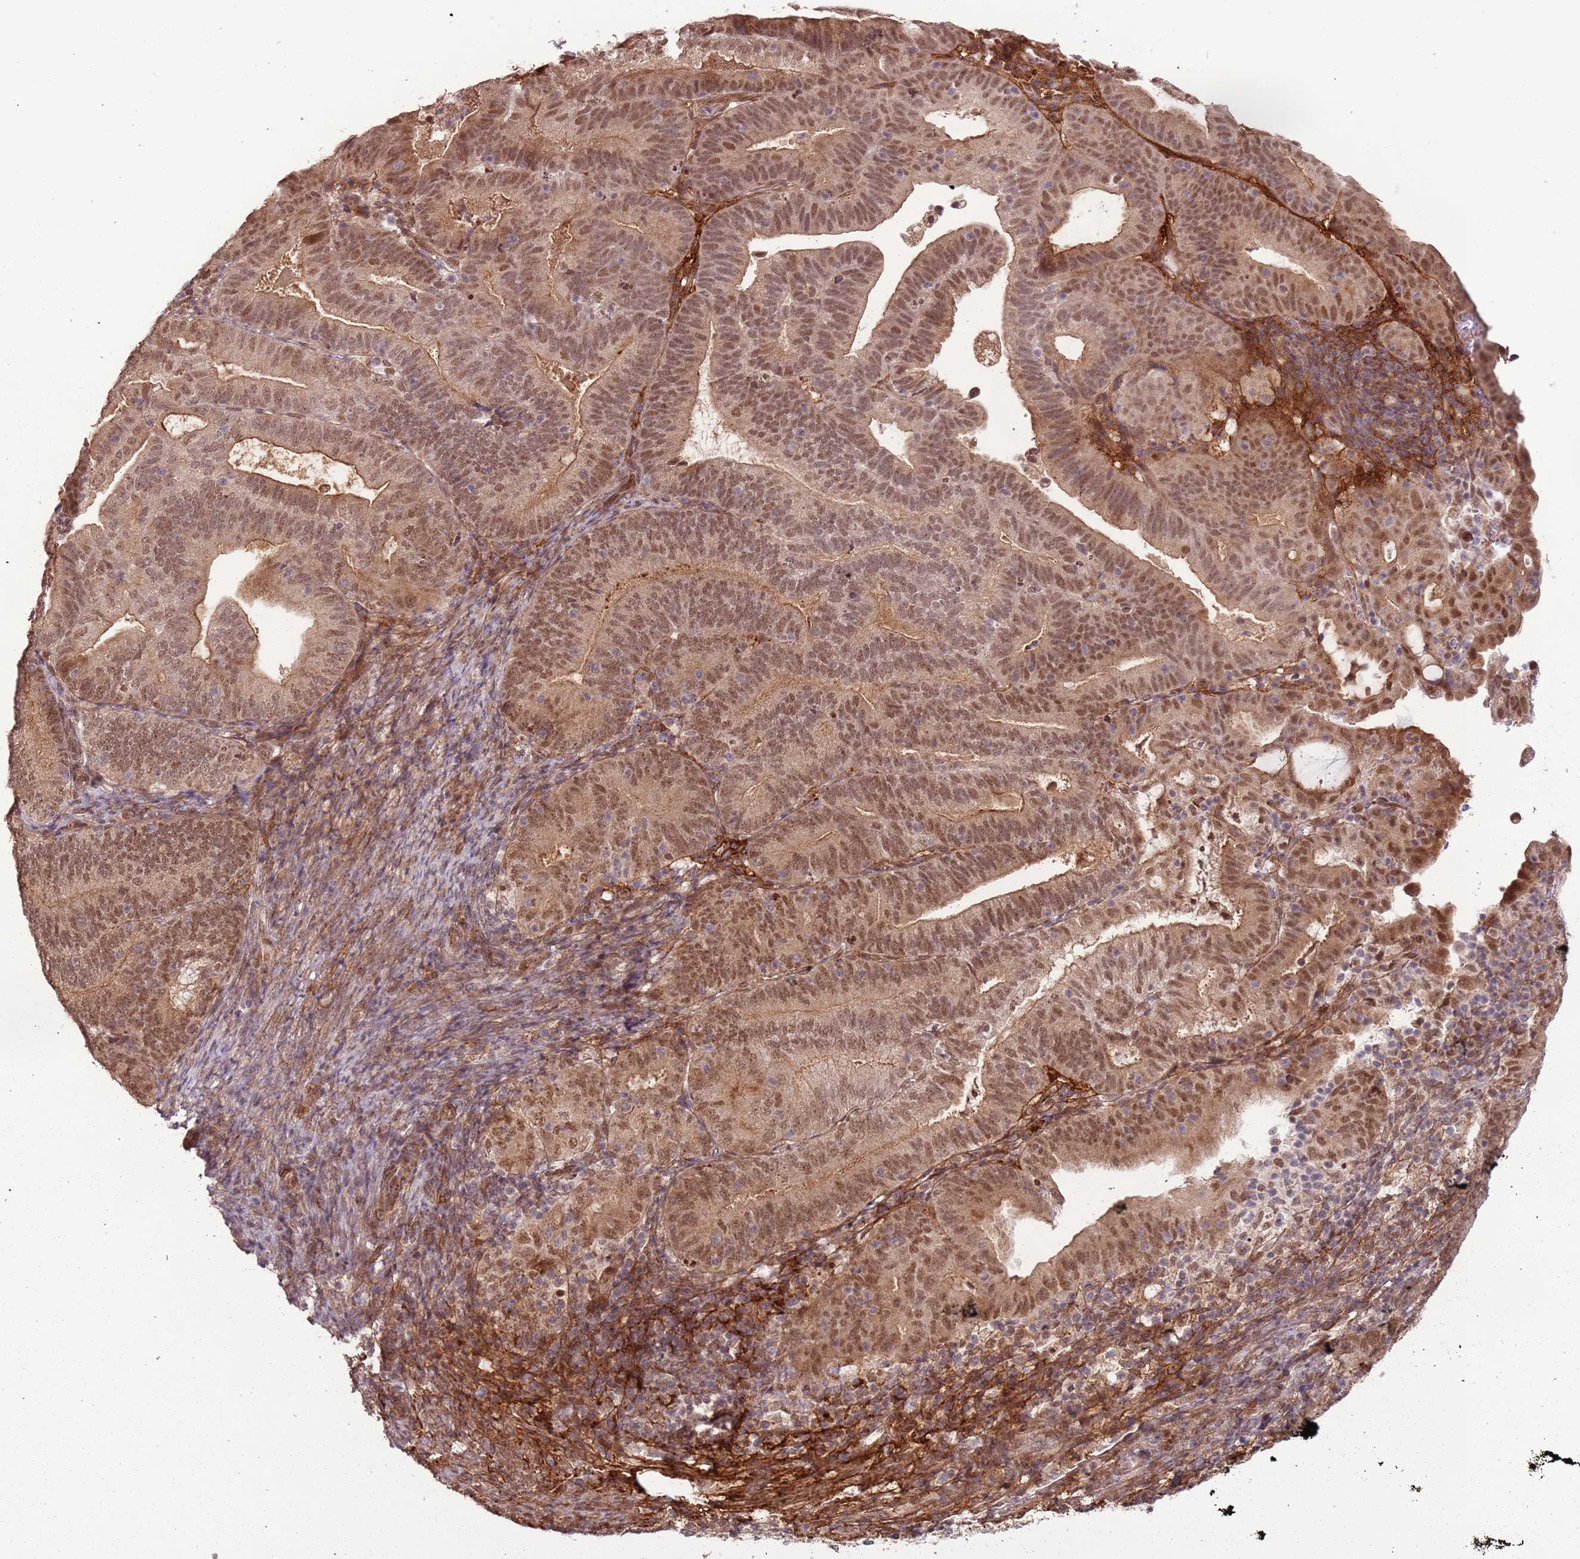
{"staining": {"intensity": "moderate", "quantity": ">75%", "location": "nuclear"}, "tissue": "endometrial cancer", "cell_type": "Tumor cells", "image_type": "cancer", "snomed": [{"axis": "morphology", "description": "Adenocarcinoma, NOS"}, {"axis": "topography", "description": "Endometrium"}], "caption": "Immunohistochemical staining of endometrial cancer shows medium levels of moderate nuclear expression in about >75% of tumor cells. (DAB (3,3'-diaminobenzidine) IHC with brightfield microscopy, high magnification).", "gene": "POLR3H", "patient": {"sex": "female", "age": 70}}